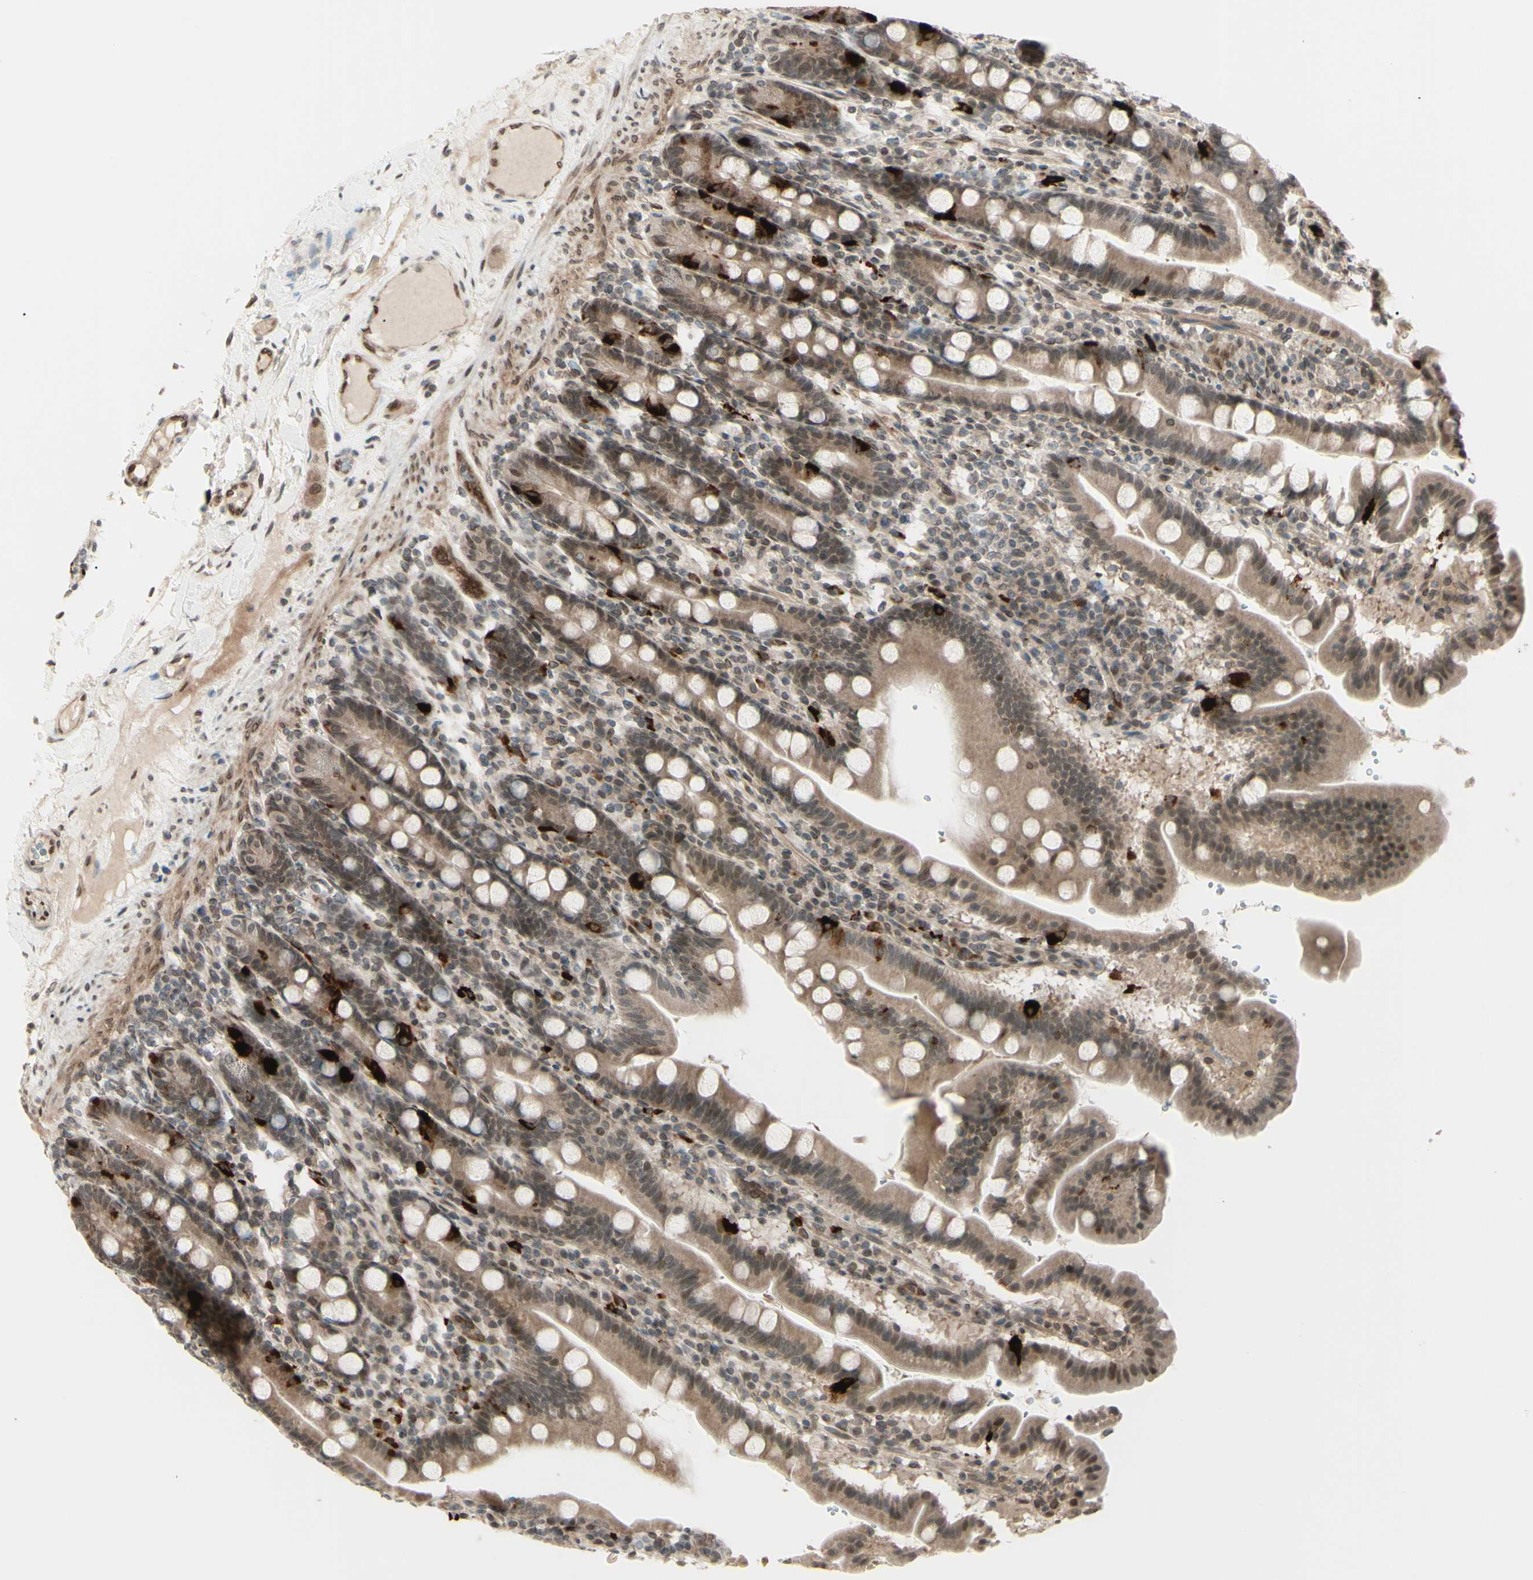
{"staining": {"intensity": "strong", "quantity": ">75%", "location": "cytoplasmic/membranous"}, "tissue": "duodenum", "cell_type": "Glandular cells", "image_type": "normal", "snomed": [{"axis": "morphology", "description": "Normal tissue, NOS"}, {"axis": "topography", "description": "Duodenum"}], "caption": "This histopathology image demonstrates IHC staining of unremarkable human duodenum, with high strong cytoplasmic/membranous staining in about >75% of glandular cells.", "gene": "MLF2", "patient": {"sex": "male", "age": 50}}